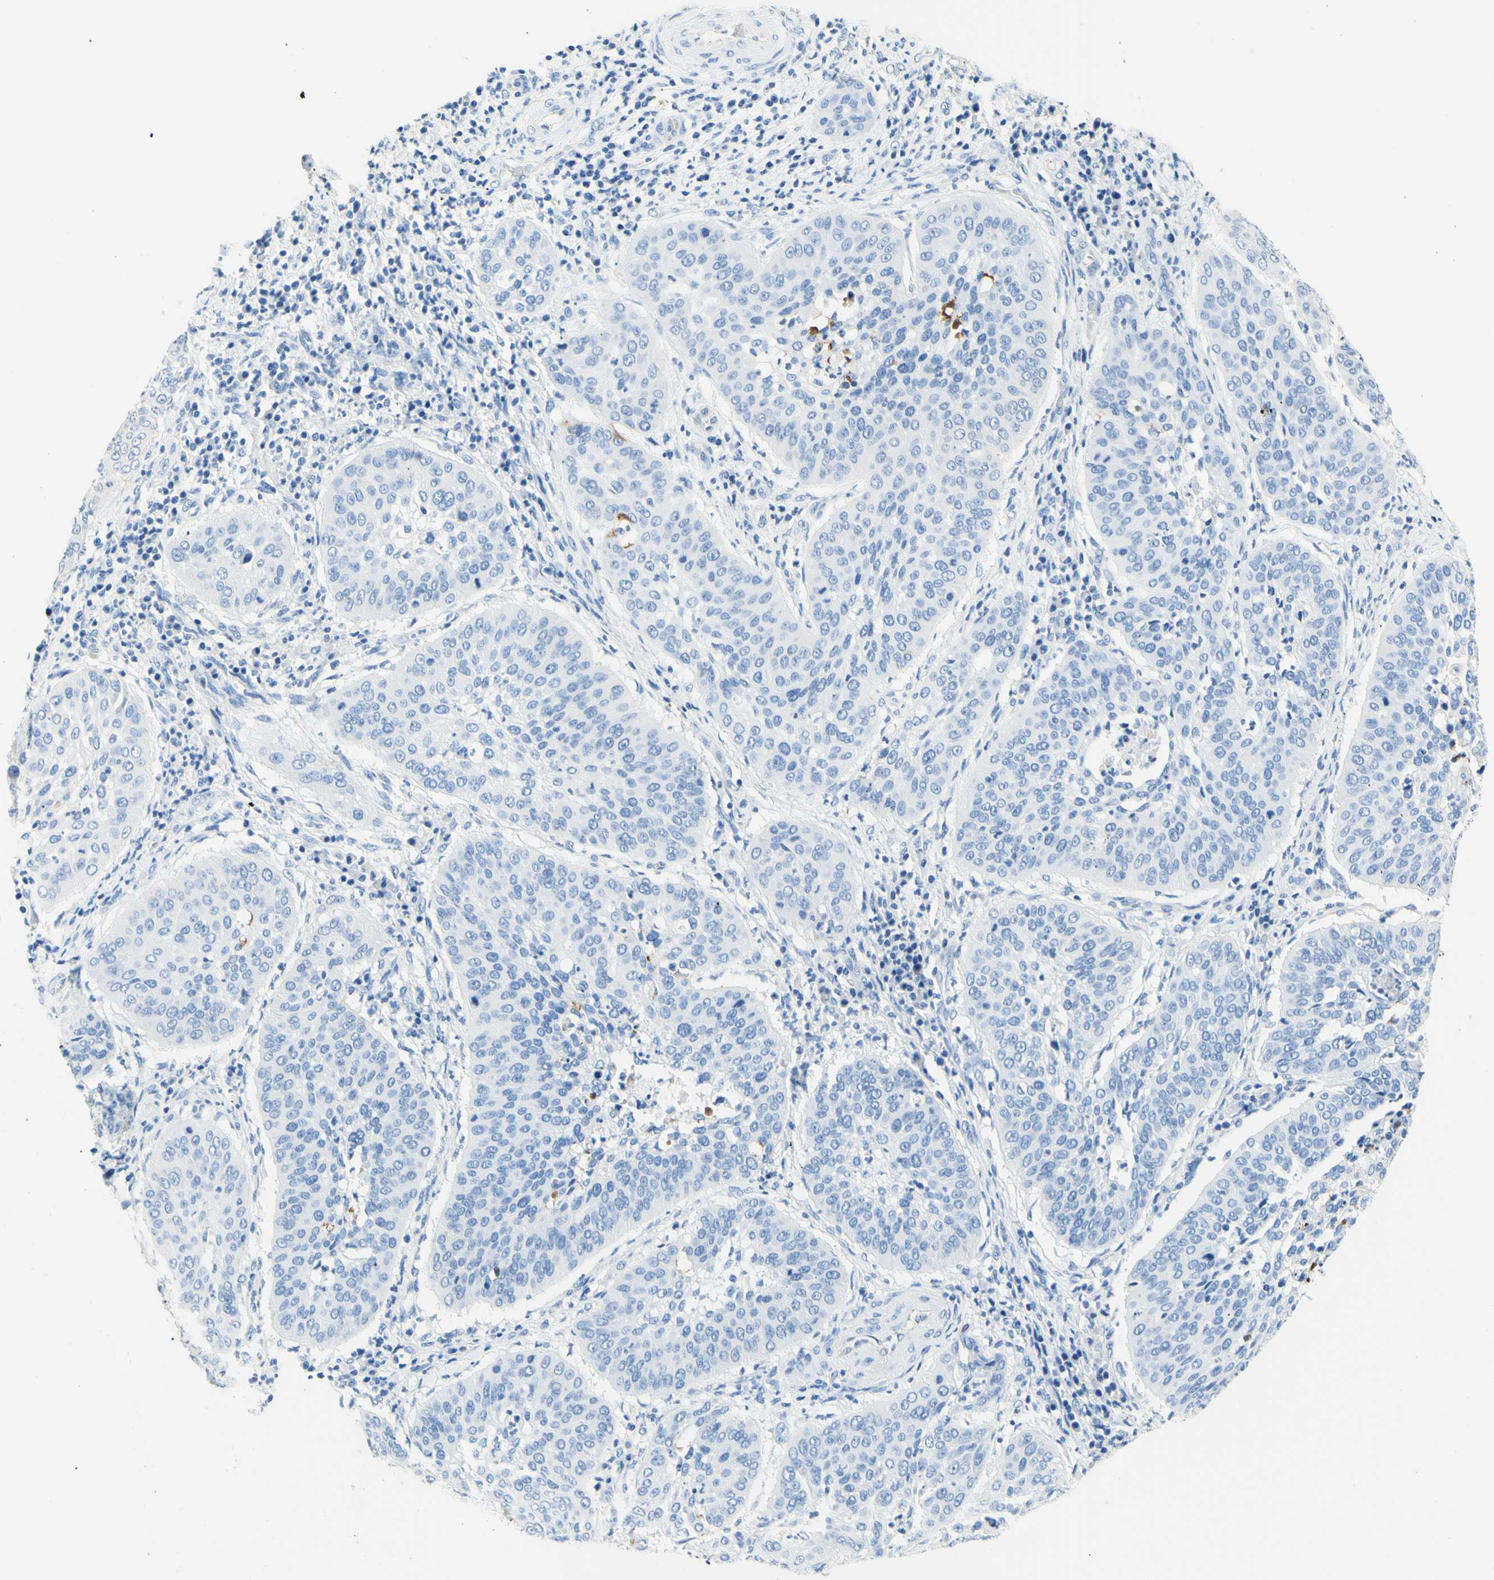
{"staining": {"intensity": "negative", "quantity": "none", "location": "none"}, "tissue": "cervical cancer", "cell_type": "Tumor cells", "image_type": "cancer", "snomed": [{"axis": "morphology", "description": "Normal tissue, NOS"}, {"axis": "morphology", "description": "Squamous cell carcinoma, NOS"}, {"axis": "topography", "description": "Cervix"}], "caption": "IHC micrograph of neoplastic tissue: squamous cell carcinoma (cervical) stained with DAB shows no significant protein staining in tumor cells. (Immunohistochemistry (ihc), brightfield microscopy, high magnification).", "gene": "HPCA", "patient": {"sex": "female", "age": 39}}